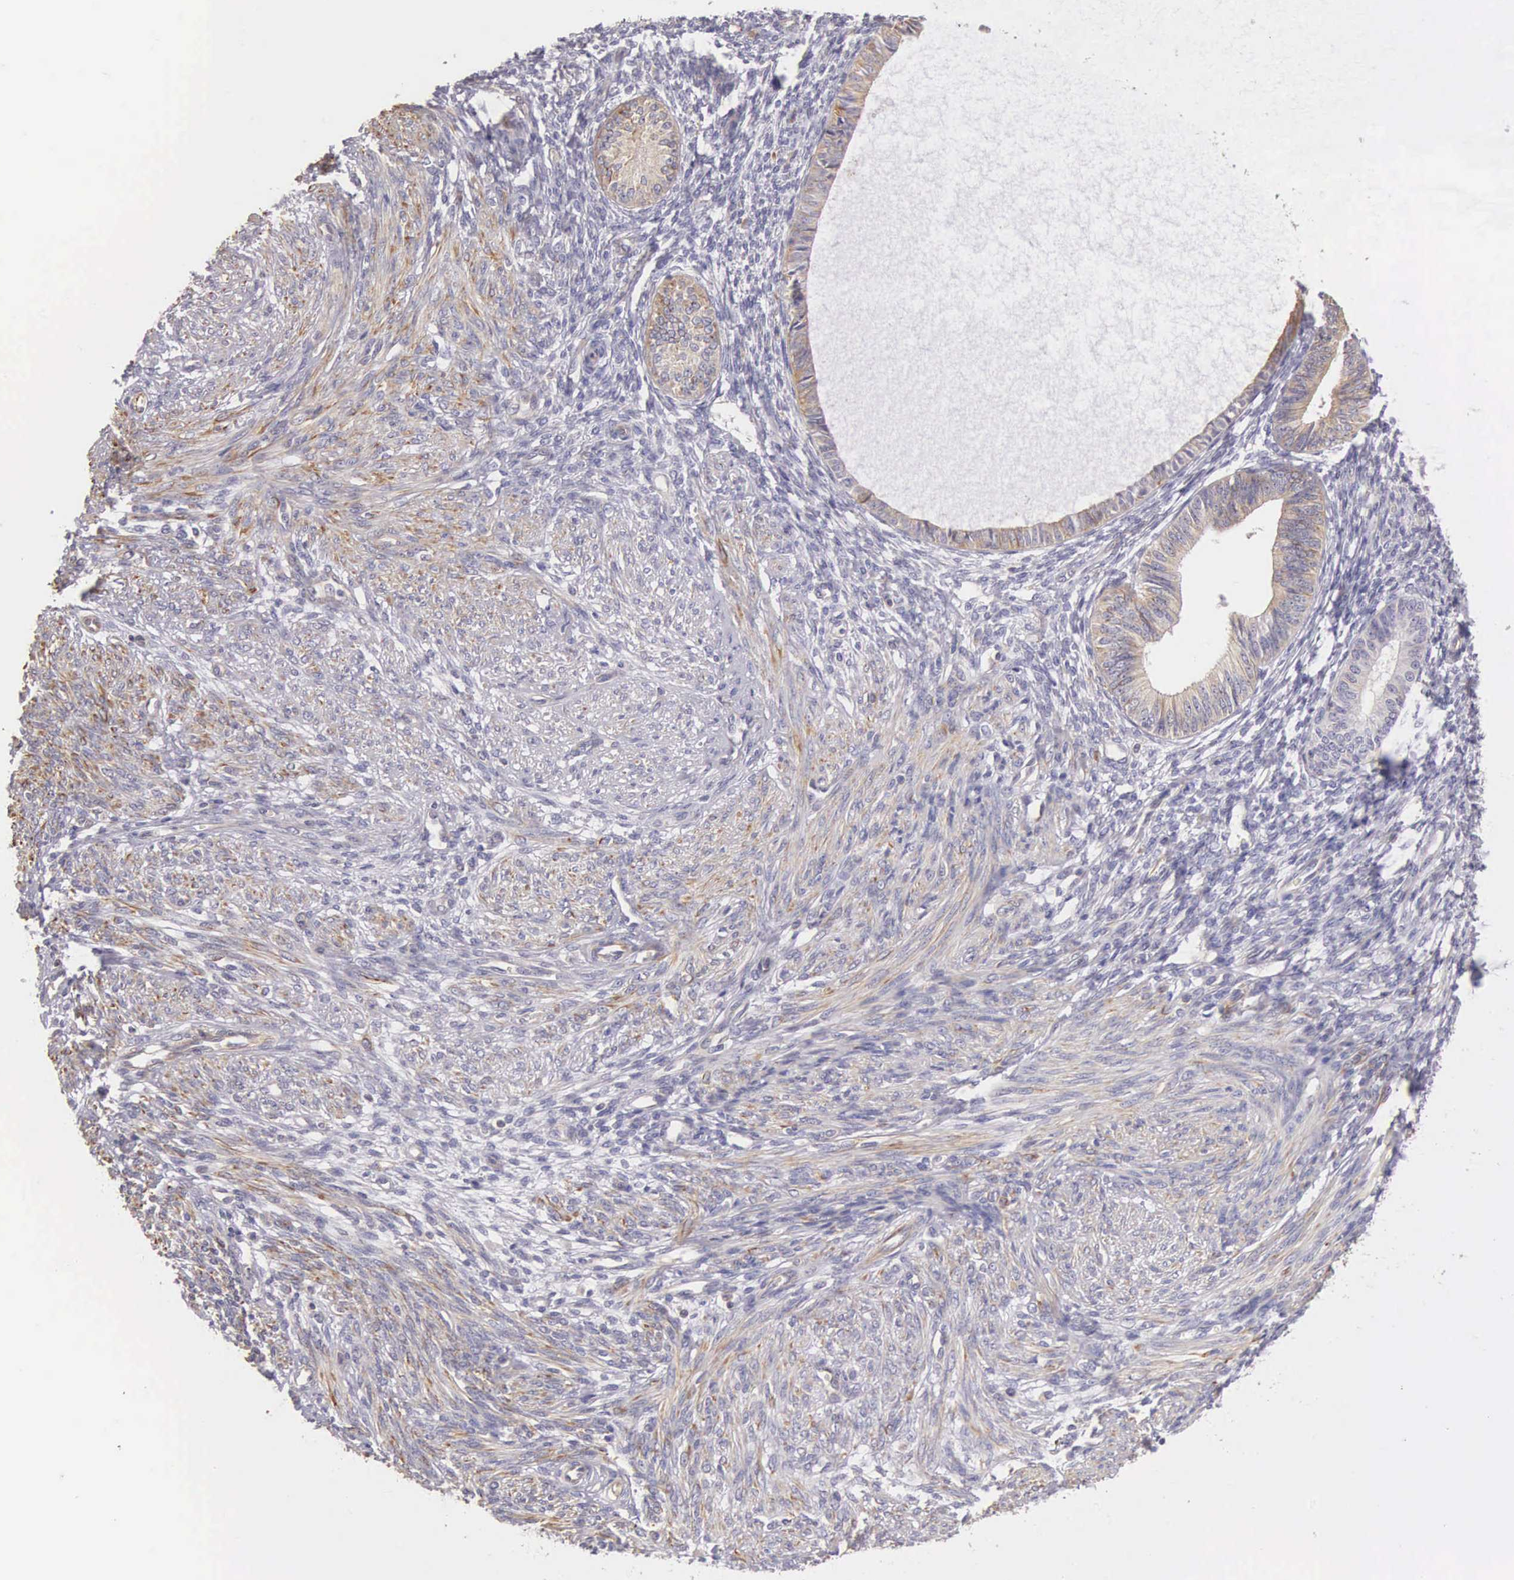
{"staining": {"intensity": "negative", "quantity": "none", "location": "none"}, "tissue": "endometrium", "cell_type": "Cells in endometrial stroma", "image_type": "normal", "snomed": [{"axis": "morphology", "description": "Normal tissue, NOS"}, {"axis": "topography", "description": "Endometrium"}], "caption": "IHC photomicrograph of benign human endometrium stained for a protein (brown), which displays no positivity in cells in endometrial stroma.", "gene": "OSBPL3", "patient": {"sex": "female", "age": 82}}